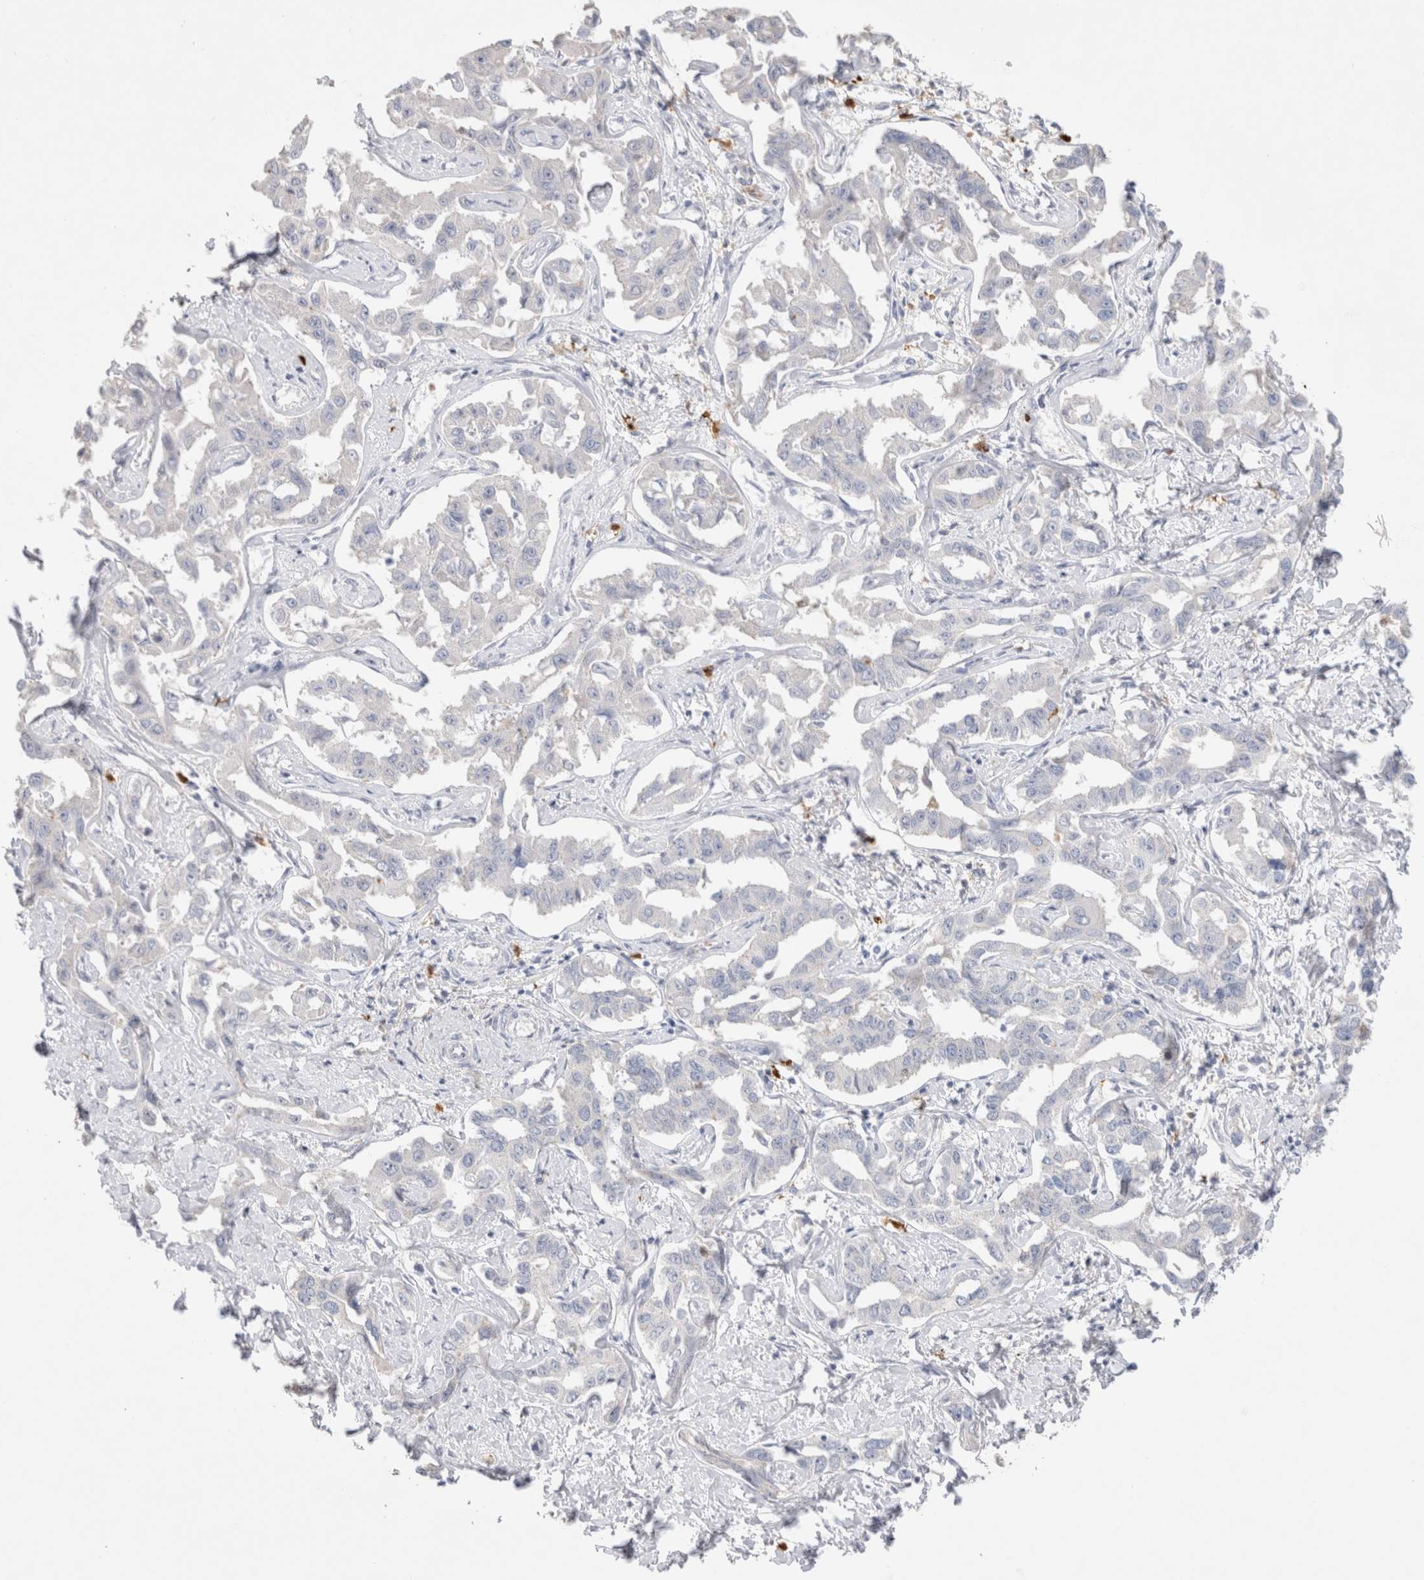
{"staining": {"intensity": "negative", "quantity": "none", "location": "none"}, "tissue": "liver cancer", "cell_type": "Tumor cells", "image_type": "cancer", "snomed": [{"axis": "morphology", "description": "Cholangiocarcinoma"}, {"axis": "topography", "description": "Liver"}], "caption": "The immunohistochemistry histopathology image has no significant positivity in tumor cells of cholangiocarcinoma (liver) tissue. (DAB immunohistochemistry (IHC) visualized using brightfield microscopy, high magnification).", "gene": "HPGDS", "patient": {"sex": "male", "age": 59}}